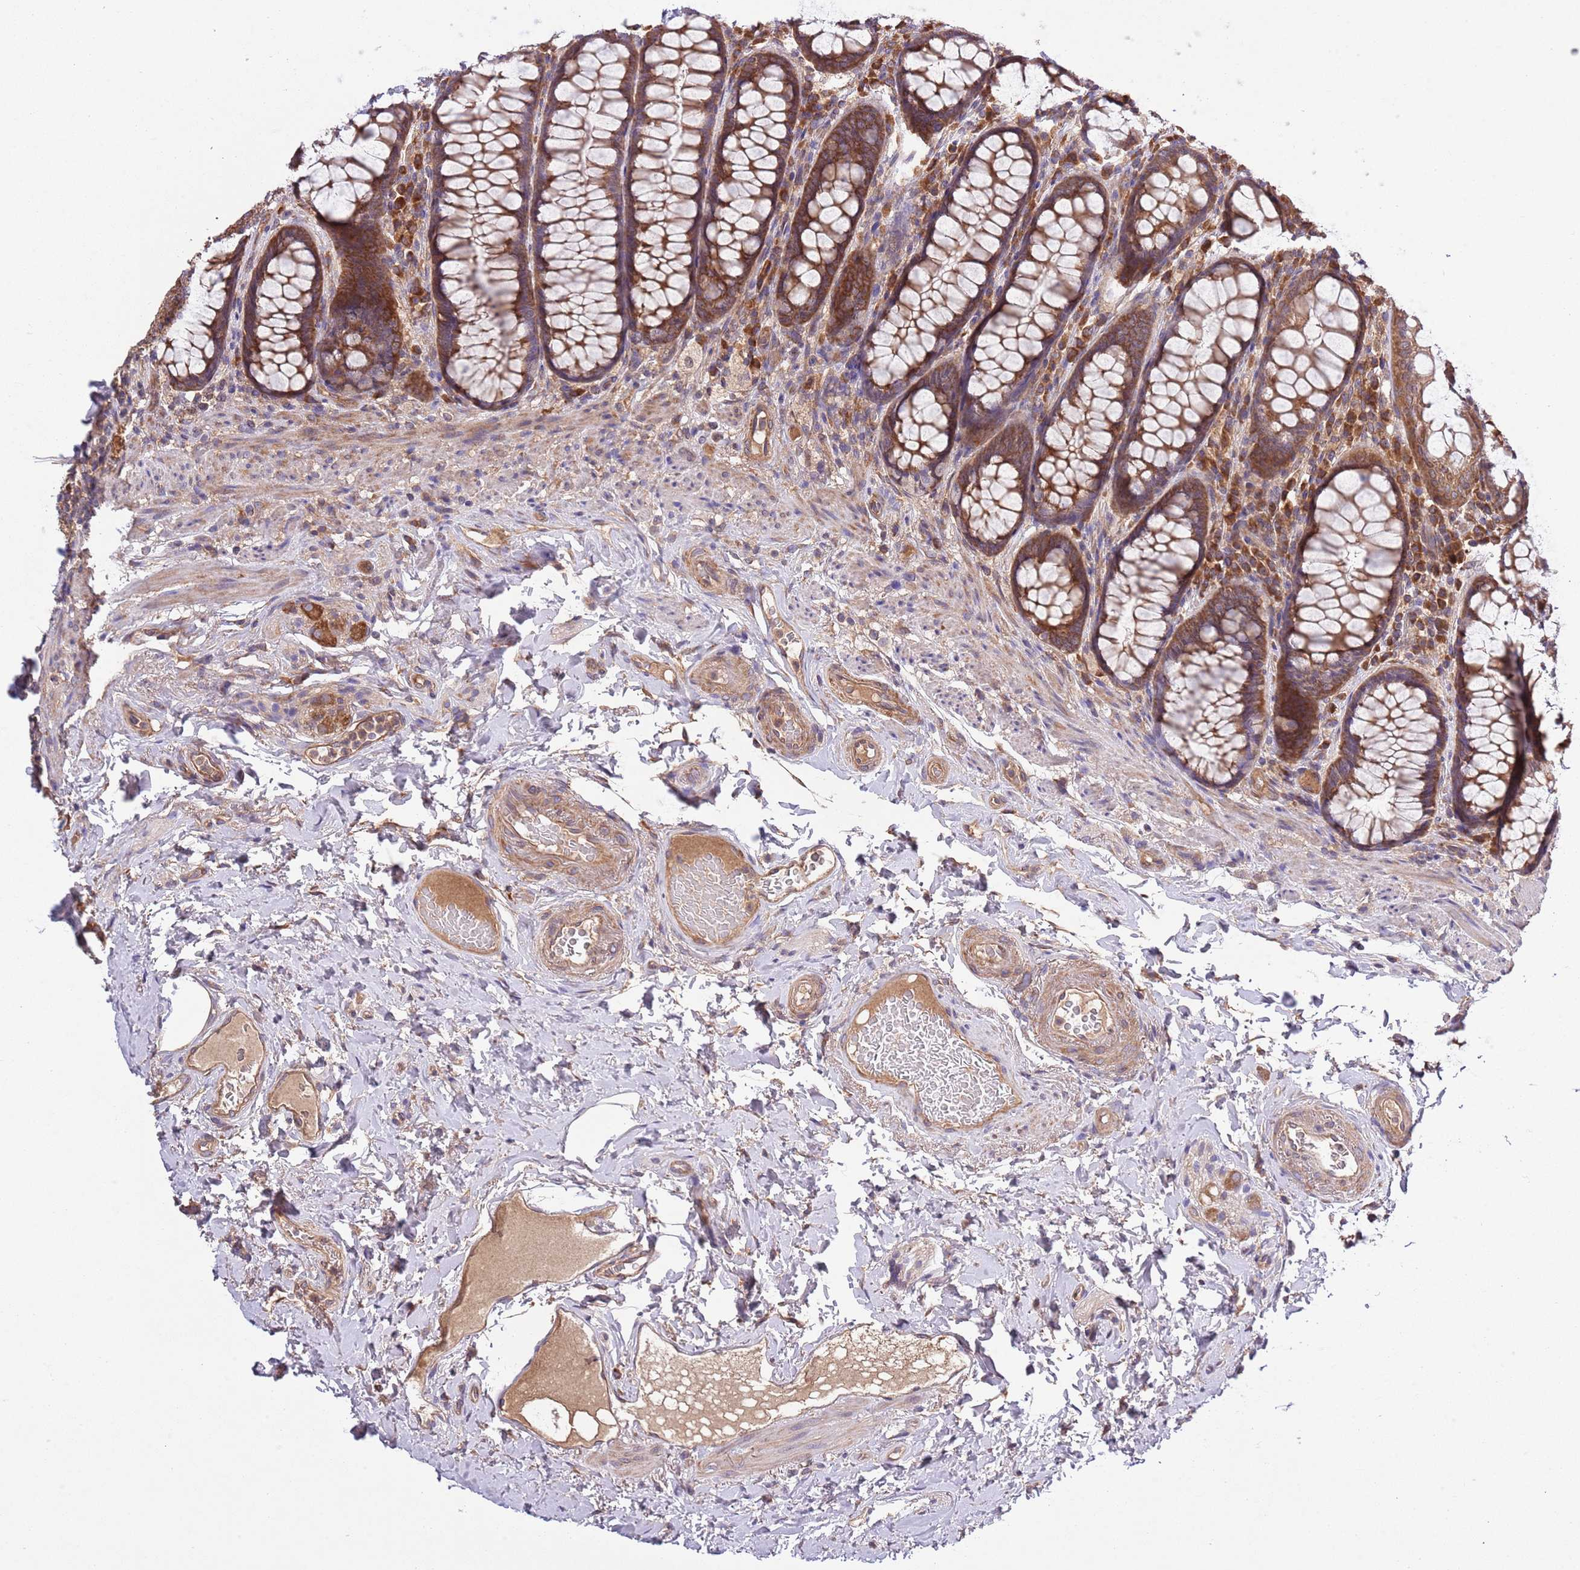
{"staining": {"intensity": "strong", "quantity": ">75%", "location": "cytoplasmic/membranous"}, "tissue": "rectum", "cell_type": "Glandular cells", "image_type": "normal", "snomed": [{"axis": "morphology", "description": "Normal tissue, NOS"}, {"axis": "topography", "description": "Rectum"}], "caption": "IHC histopathology image of unremarkable rectum stained for a protein (brown), which reveals high levels of strong cytoplasmic/membranous expression in approximately >75% of glandular cells.", "gene": "MFNG", "patient": {"sex": "male", "age": 83}}